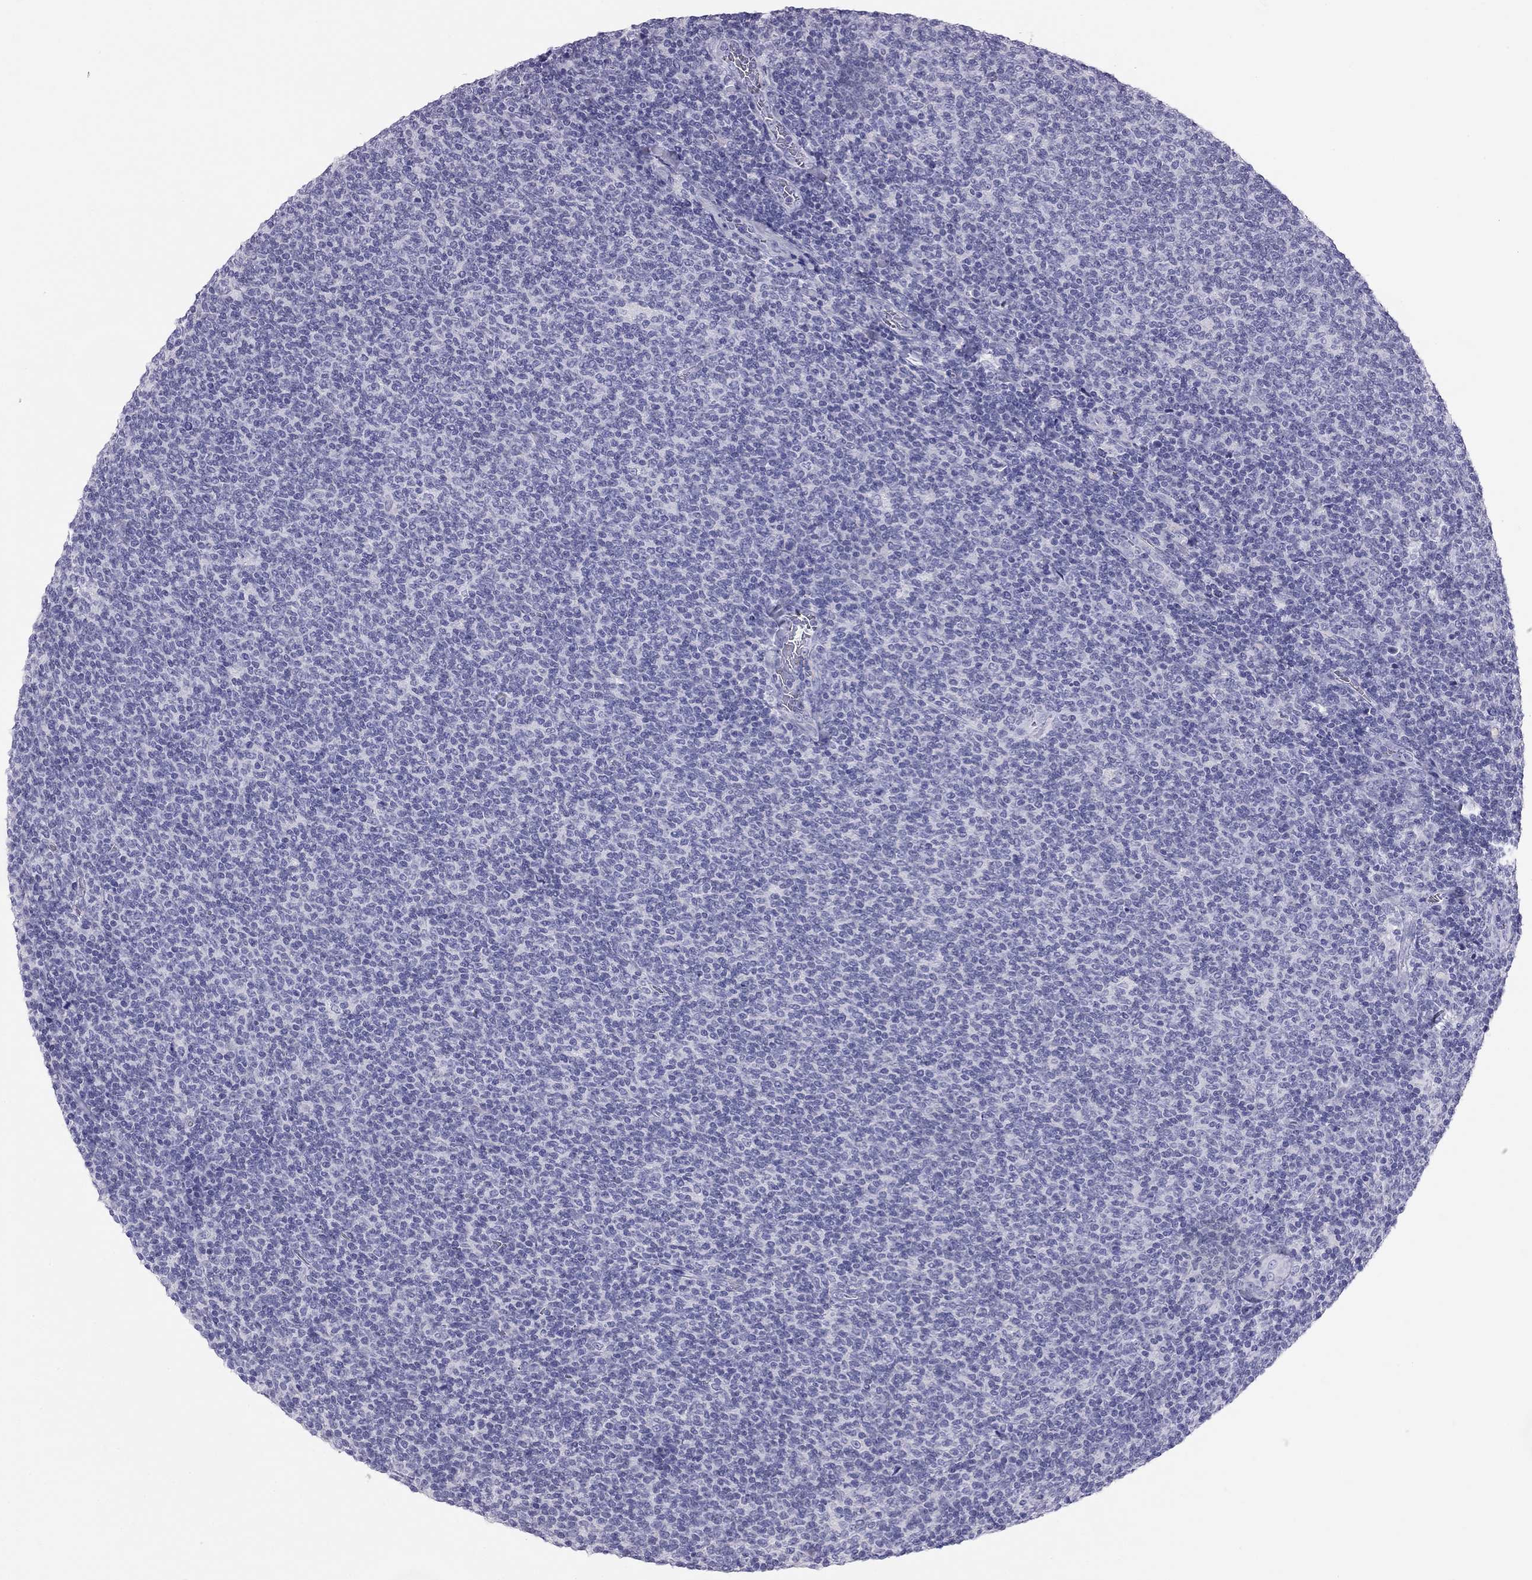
{"staining": {"intensity": "negative", "quantity": "none", "location": "none"}, "tissue": "lymphoma", "cell_type": "Tumor cells", "image_type": "cancer", "snomed": [{"axis": "morphology", "description": "Malignant lymphoma, non-Hodgkin's type, Low grade"}, {"axis": "topography", "description": "Lymph node"}], "caption": "DAB (3,3'-diaminobenzidine) immunohistochemical staining of human malignant lymphoma, non-Hodgkin's type (low-grade) exhibits no significant positivity in tumor cells.", "gene": "TRPM3", "patient": {"sex": "male", "age": 52}}